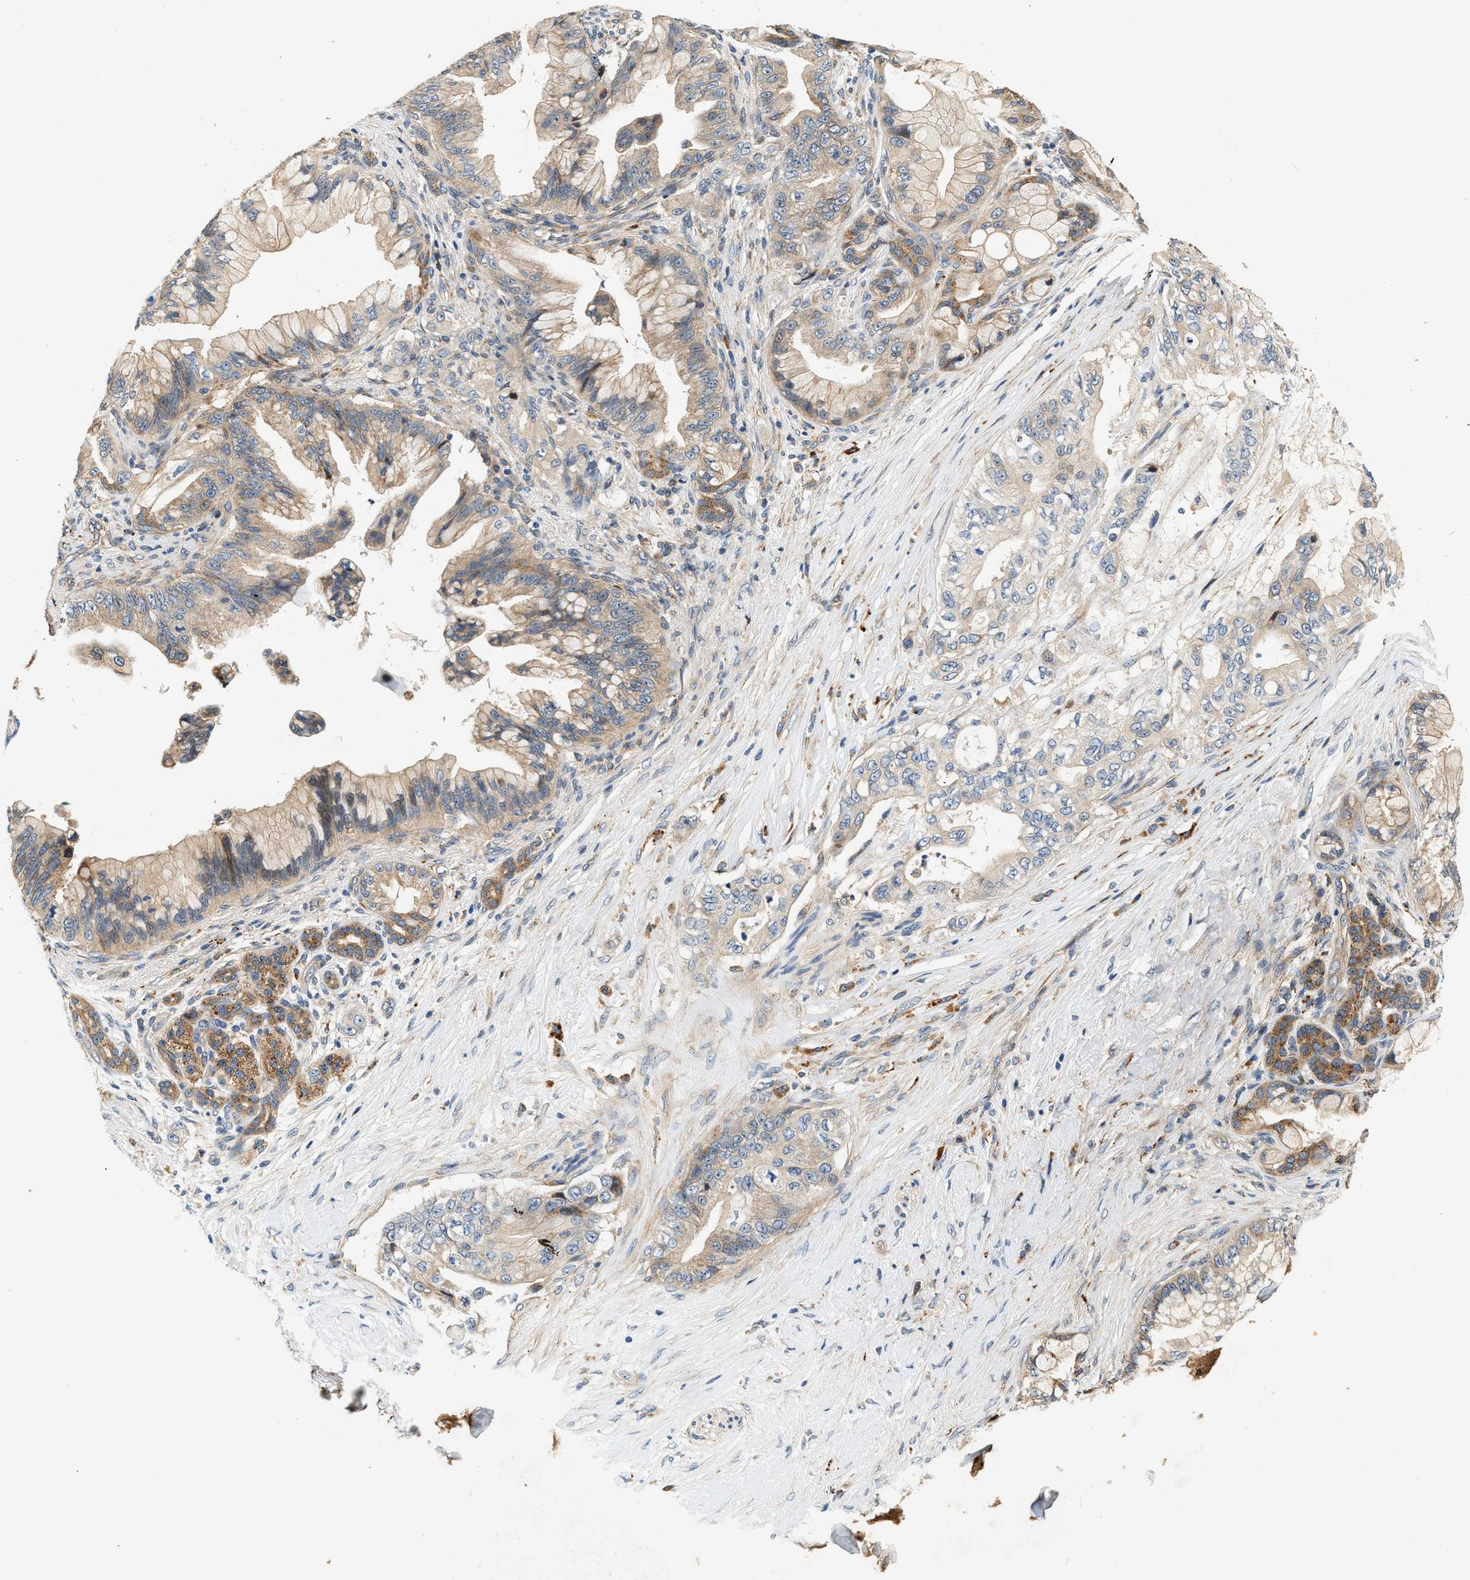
{"staining": {"intensity": "weak", "quantity": ">75%", "location": "cytoplasmic/membranous"}, "tissue": "pancreatic cancer", "cell_type": "Tumor cells", "image_type": "cancer", "snomed": [{"axis": "morphology", "description": "Adenocarcinoma, NOS"}, {"axis": "topography", "description": "Pancreas"}], "caption": "A photomicrograph showing weak cytoplasmic/membranous positivity in approximately >75% of tumor cells in pancreatic cancer, as visualized by brown immunohistochemical staining.", "gene": "DUSP10", "patient": {"sex": "male", "age": 59}}